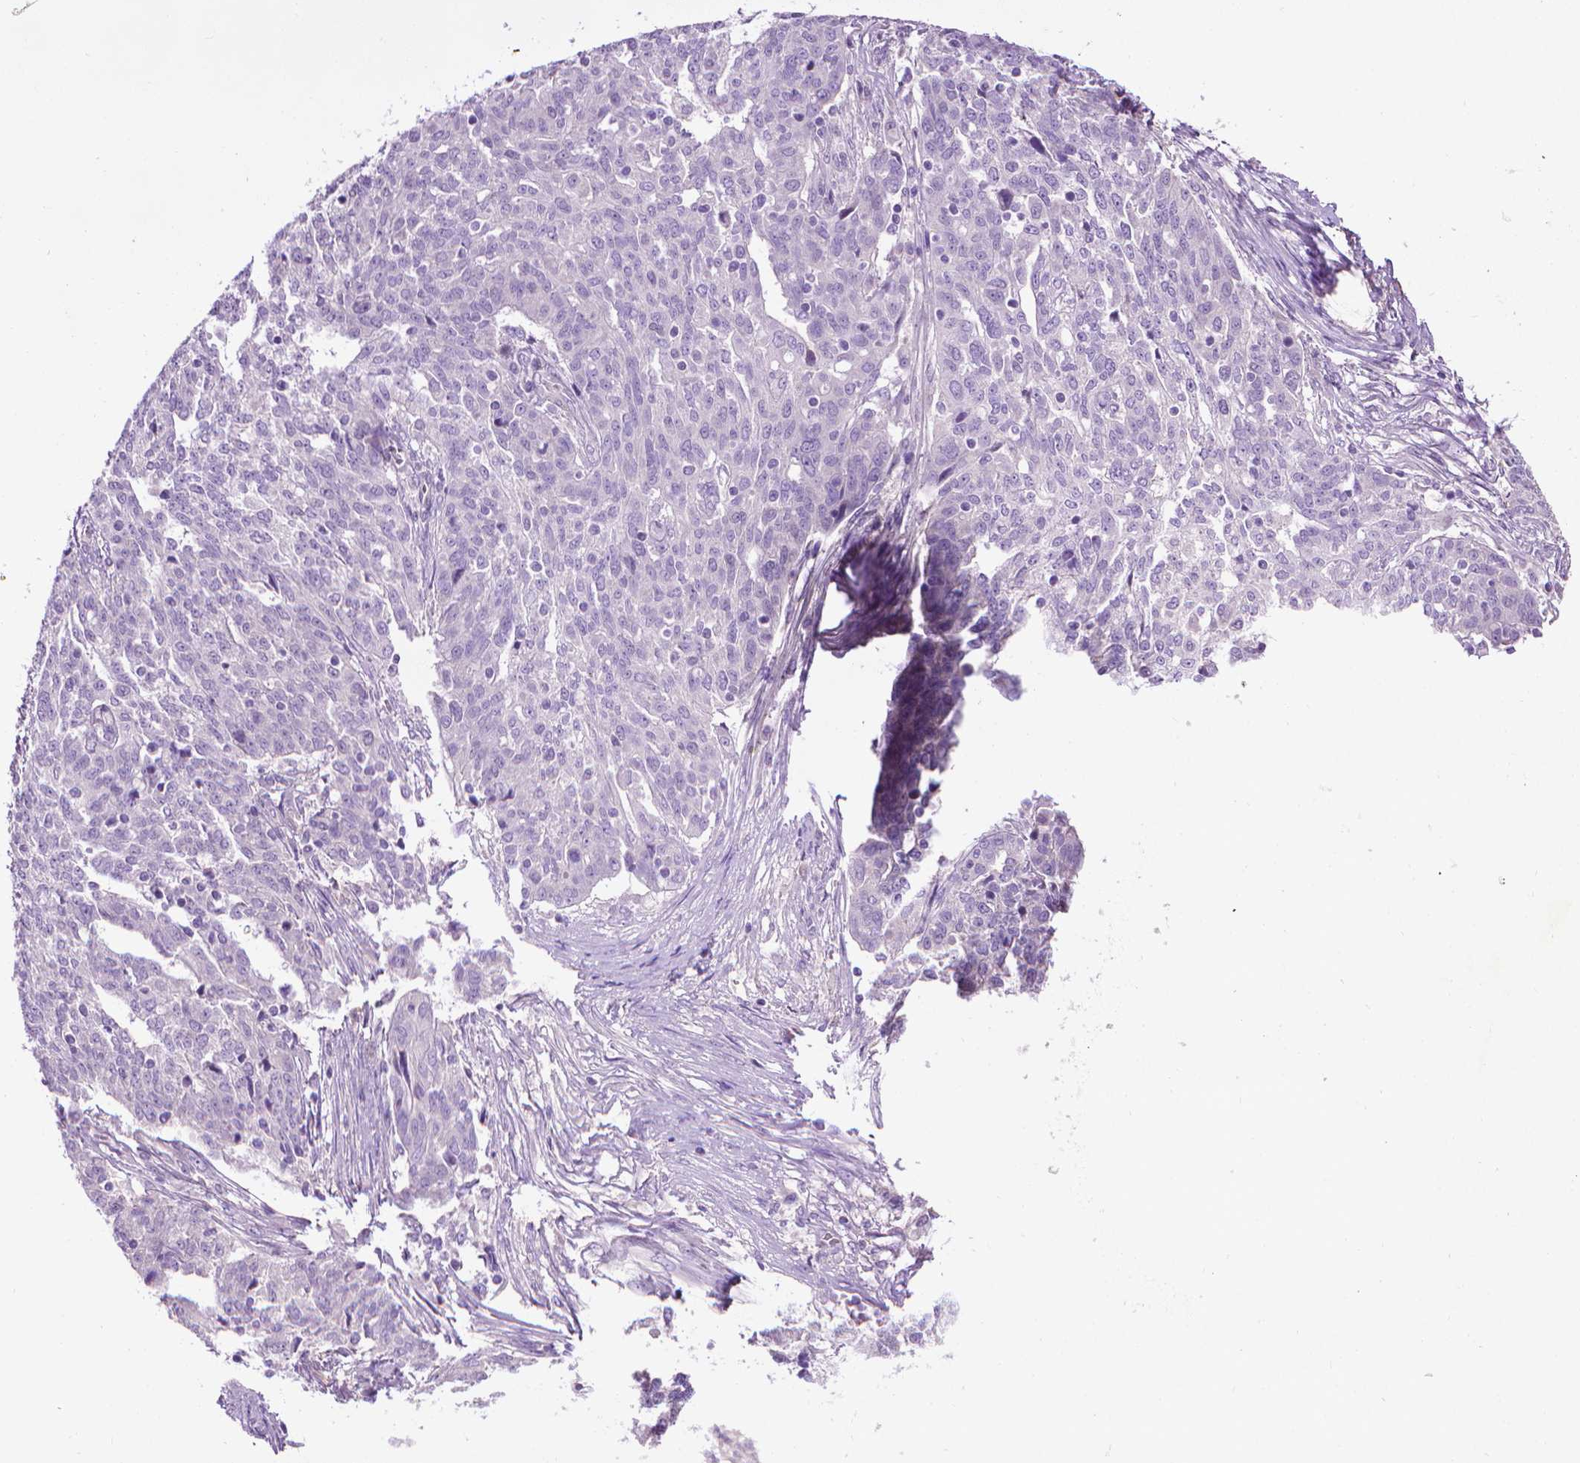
{"staining": {"intensity": "negative", "quantity": "none", "location": "none"}, "tissue": "ovarian cancer", "cell_type": "Tumor cells", "image_type": "cancer", "snomed": [{"axis": "morphology", "description": "Cystadenocarcinoma, serous, NOS"}, {"axis": "topography", "description": "Ovary"}], "caption": "Human serous cystadenocarcinoma (ovarian) stained for a protein using immunohistochemistry reveals no staining in tumor cells.", "gene": "AQP10", "patient": {"sex": "female", "age": 67}}